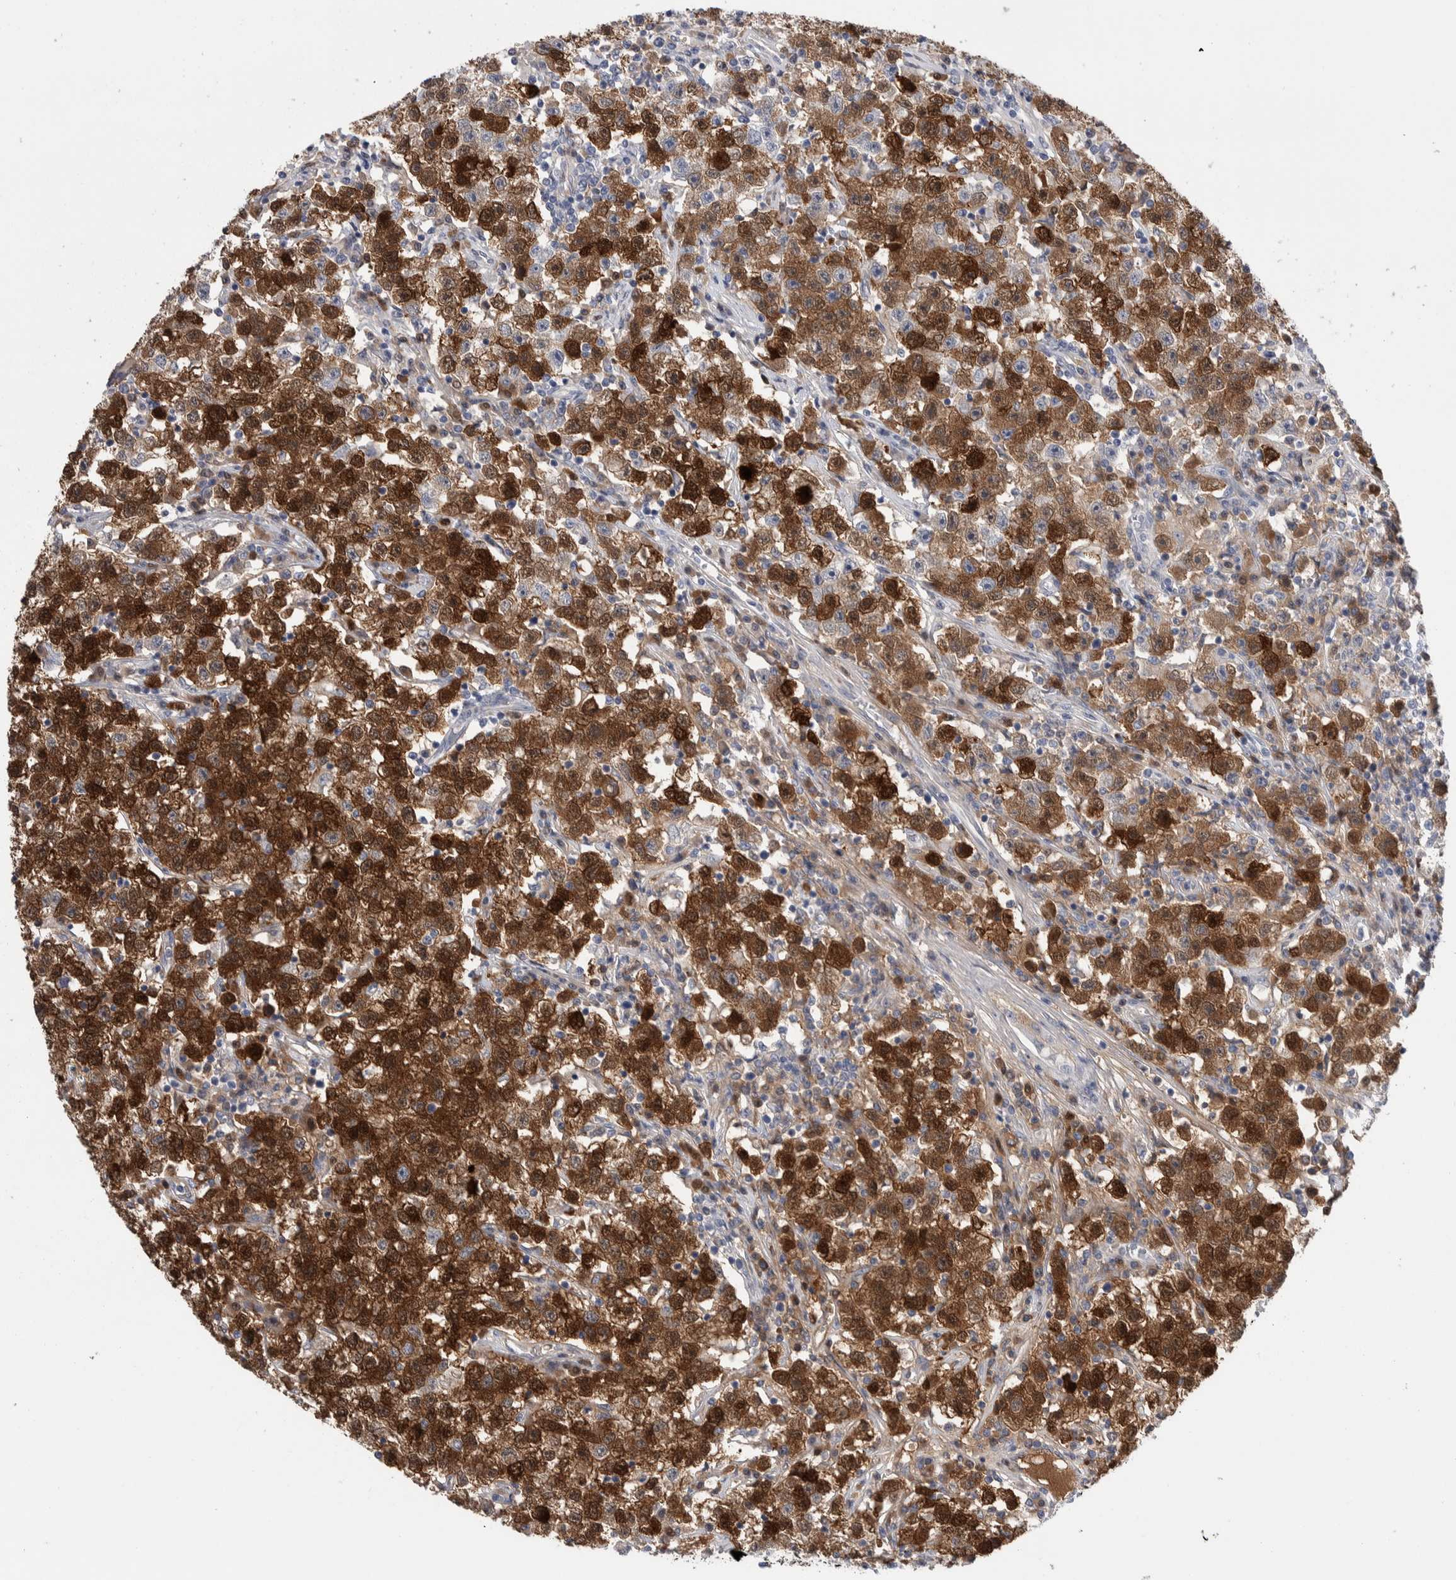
{"staining": {"intensity": "strong", "quantity": ">75%", "location": "cytoplasmic/membranous,nuclear"}, "tissue": "testis cancer", "cell_type": "Tumor cells", "image_type": "cancer", "snomed": [{"axis": "morphology", "description": "Seminoma, NOS"}, {"axis": "topography", "description": "Testis"}], "caption": "Testis cancer (seminoma) stained with DAB (3,3'-diaminobenzidine) immunohistochemistry (IHC) displays high levels of strong cytoplasmic/membranous and nuclear expression in approximately >75% of tumor cells.", "gene": "LURAP1L", "patient": {"sex": "male", "age": 22}}